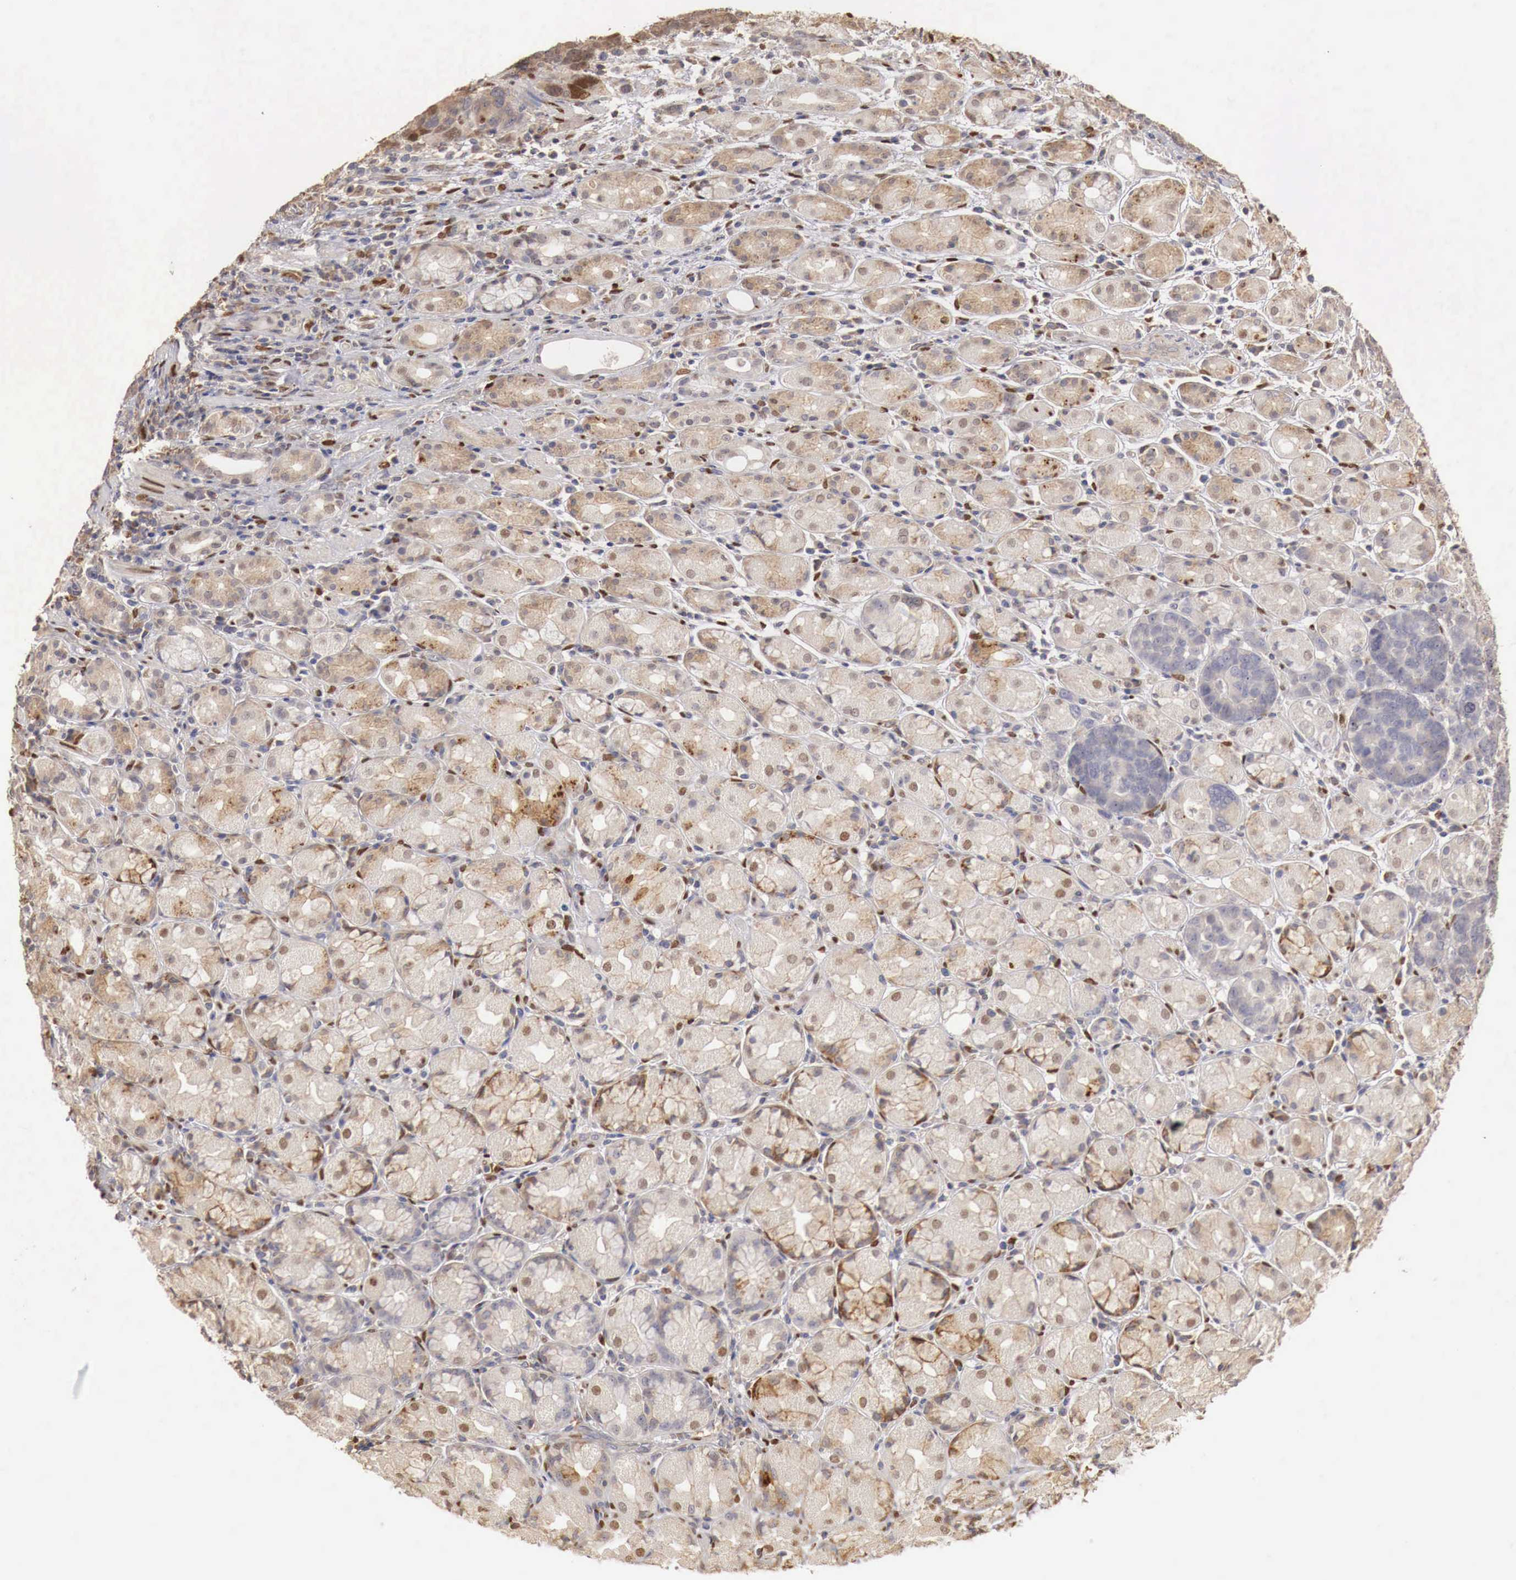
{"staining": {"intensity": "moderate", "quantity": "25%-75%", "location": "nuclear"}, "tissue": "stomach cancer", "cell_type": "Tumor cells", "image_type": "cancer", "snomed": [{"axis": "morphology", "description": "Adenocarcinoma, NOS"}, {"axis": "topography", "description": "Stomach, upper"}], "caption": "Brown immunohistochemical staining in human stomach adenocarcinoma demonstrates moderate nuclear staining in about 25%-75% of tumor cells.", "gene": "KHDRBS2", "patient": {"sex": "male", "age": 71}}